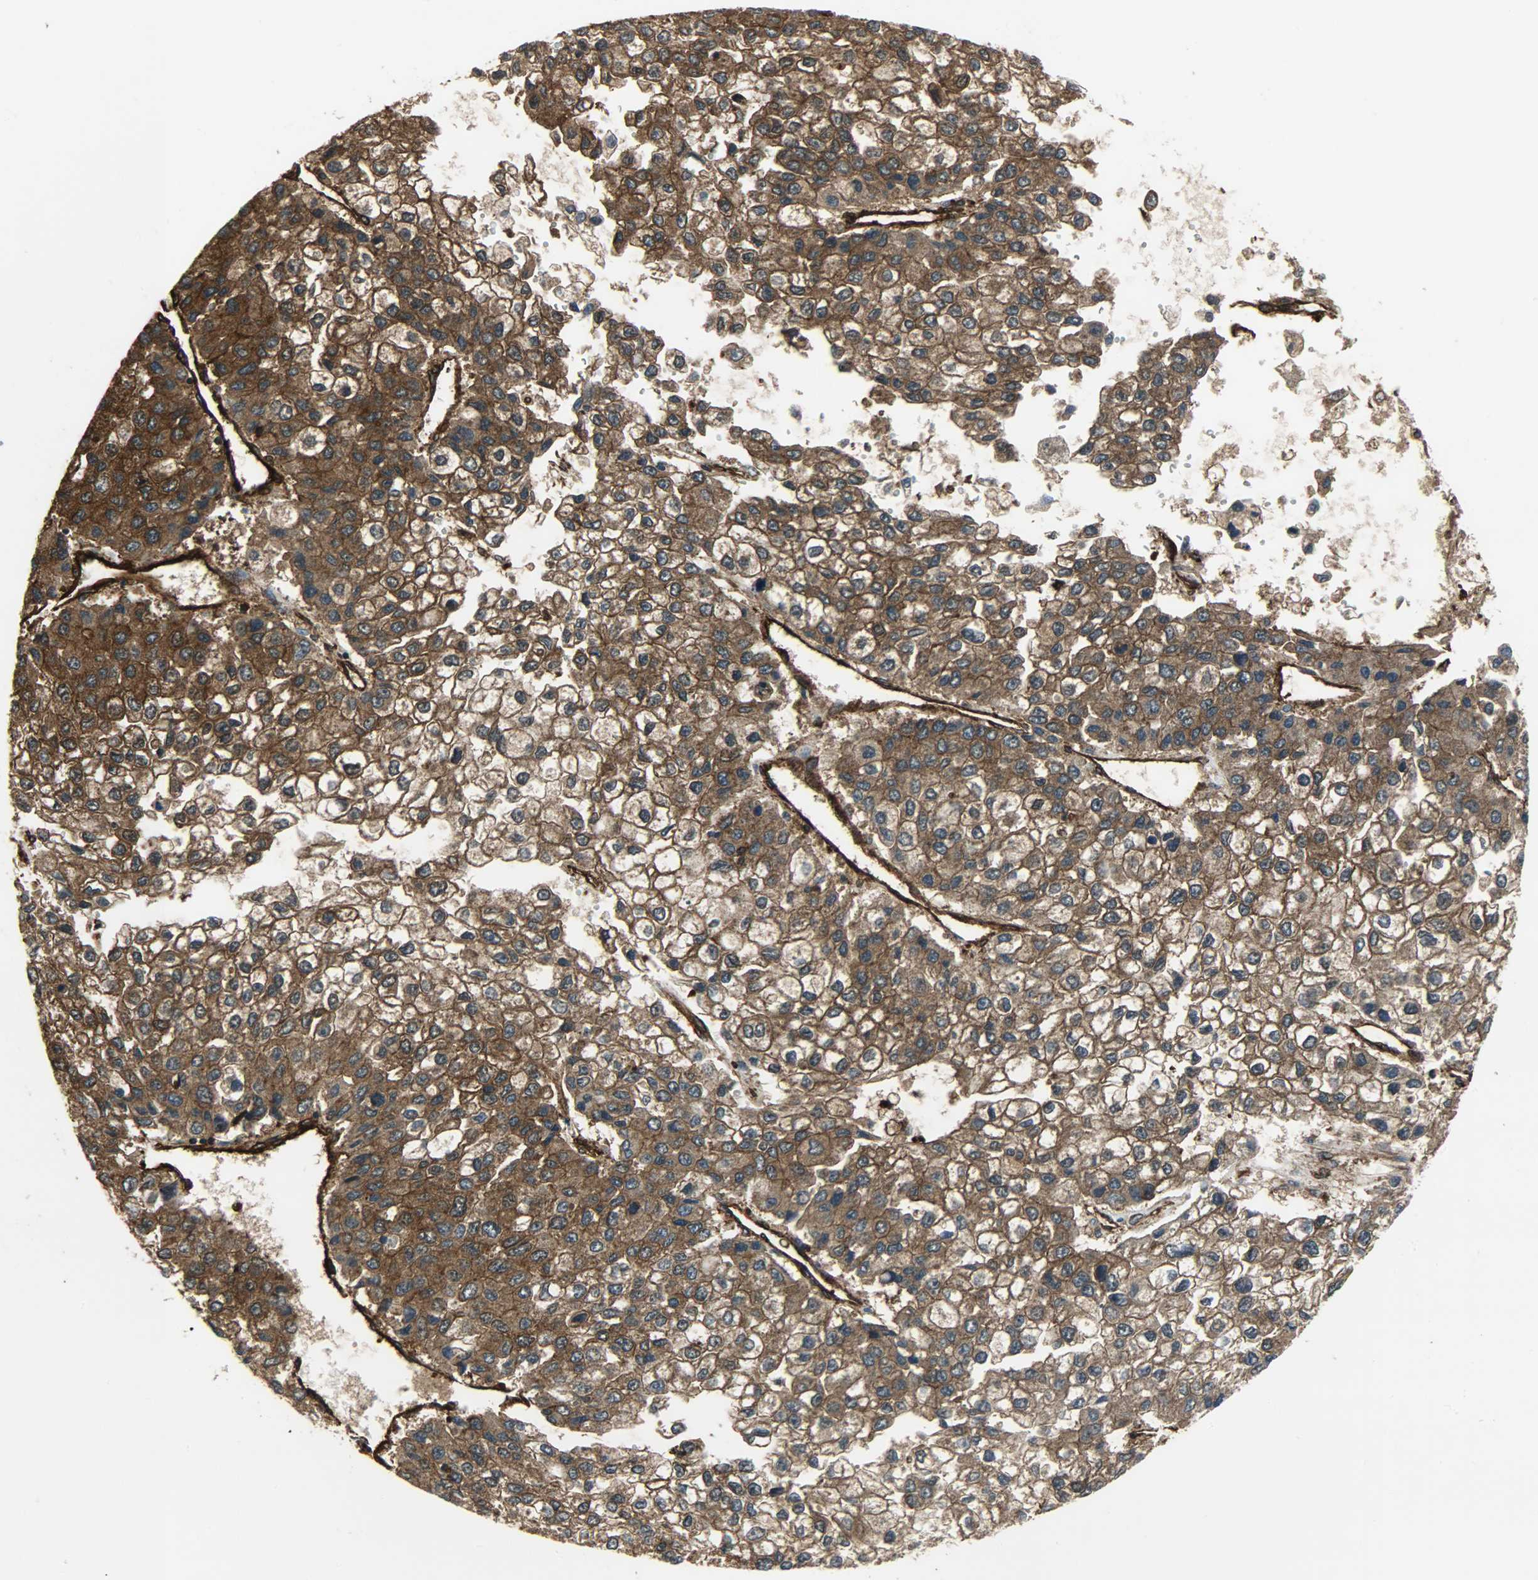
{"staining": {"intensity": "strong", "quantity": ">75%", "location": "cytoplasmic/membranous"}, "tissue": "liver cancer", "cell_type": "Tumor cells", "image_type": "cancer", "snomed": [{"axis": "morphology", "description": "Carcinoma, Hepatocellular, NOS"}, {"axis": "topography", "description": "Liver"}], "caption": "An image of hepatocellular carcinoma (liver) stained for a protein reveals strong cytoplasmic/membranous brown staining in tumor cells.", "gene": "VASP", "patient": {"sex": "female", "age": 66}}